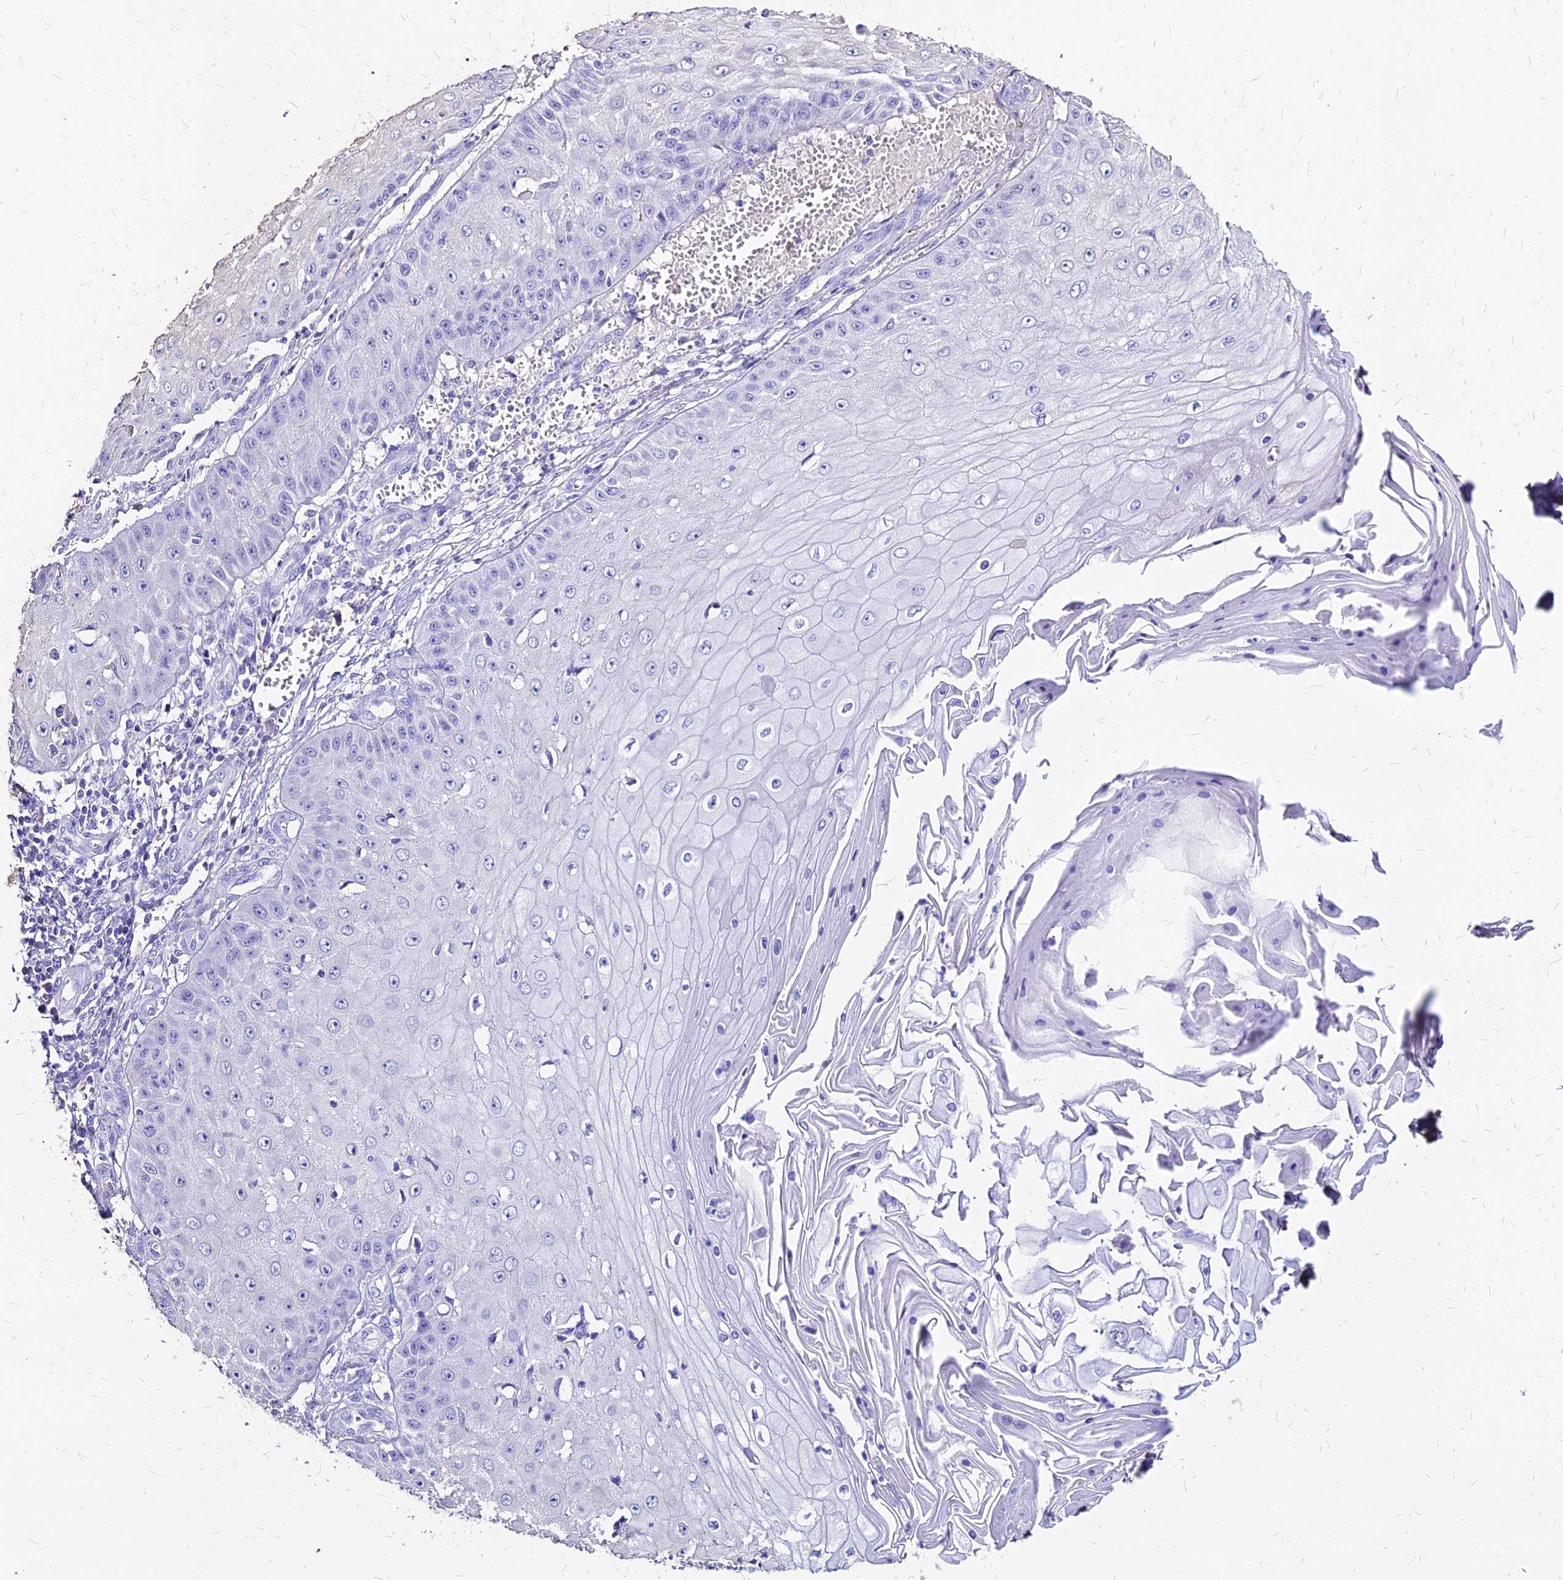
{"staining": {"intensity": "negative", "quantity": "none", "location": "none"}, "tissue": "skin cancer", "cell_type": "Tumor cells", "image_type": "cancer", "snomed": [{"axis": "morphology", "description": "Squamous cell carcinoma, NOS"}, {"axis": "topography", "description": "Skin"}], "caption": "Immunohistochemistry (IHC) photomicrograph of neoplastic tissue: human skin cancer (squamous cell carcinoma) stained with DAB (3,3'-diaminobenzidine) demonstrates no significant protein staining in tumor cells.", "gene": "NME5", "patient": {"sex": "male", "age": 70}}